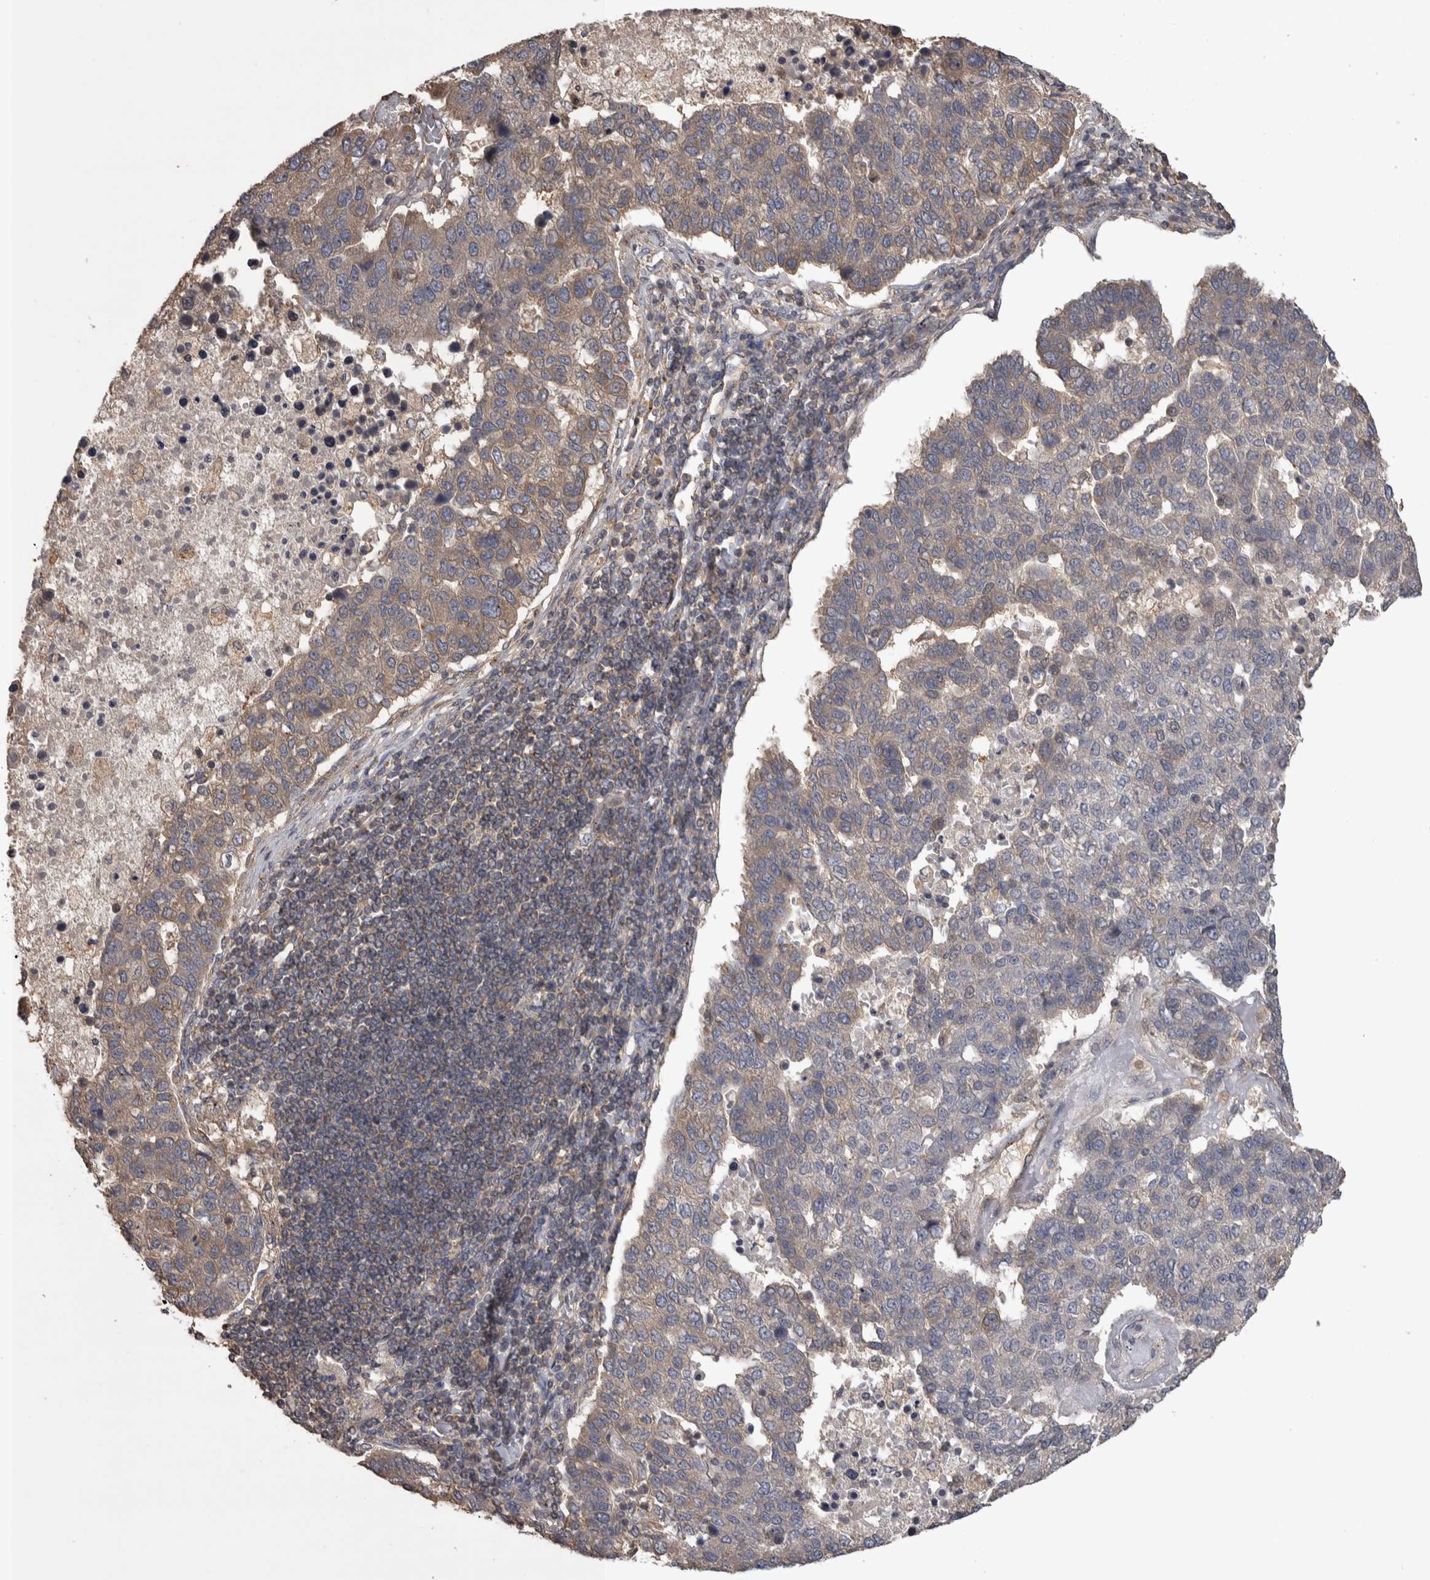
{"staining": {"intensity": "weak", "quantity": "<25%", "location": "cytoplasmic/membranous"}, "tissue": "pancreatic cancer", "cell_type": "Tumor cells", "image_type": "cancer", "snomed": [{"axis": "morphology", "description": "Adenocarcinoma, NOS"}, {"axis": "topography", "description": "Pancreas"}], "caption": "A histopathology image of pancreatic cancer stained for a protein exhibits no brown staining in tumor cells. Brightfield microscopy of immunohistochemistry (IHC) stained with DAB (3,3'-diaminobenzidine) (brown) and hematoxylin (blue), captured at high magnification.", "gene": "IFRD1", "patient": {"sex": "female", "age": 61}}